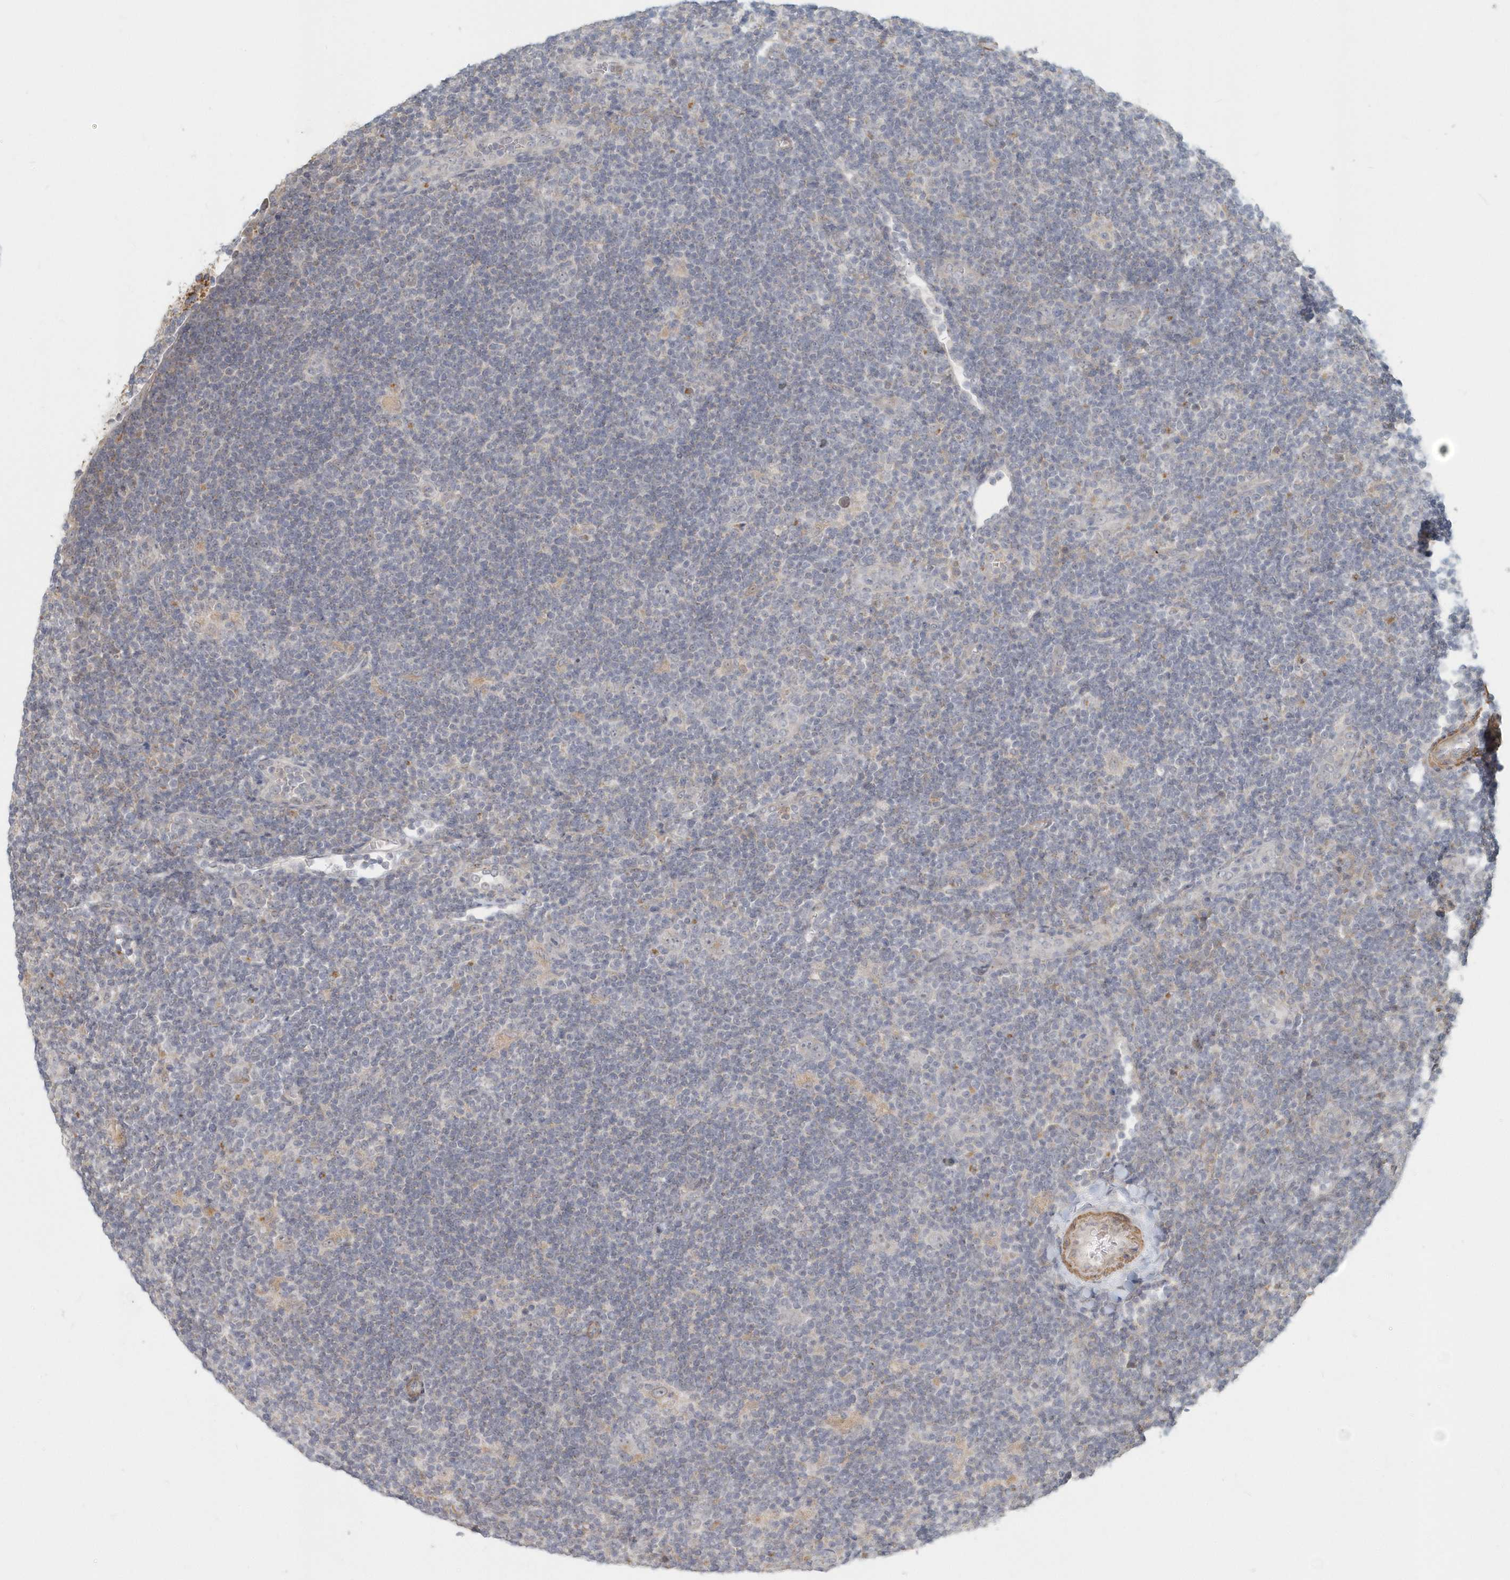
{"staining": {"intensity": "negative", "quantity": "none", "location": "none"}, "tissue": "lymphoma", "cell_type": "Tumor cells", "image_type": "cancer", "snomed": [{"axis": "morphology", "description": "Hodgkin's disease, NOS"}, {"axis": "topography", "description": "Lymph node"}], "caption": "High magnification brightfield microscopy of Hodgkin's disease stained with DAB (3,3'-diaminobenzidine) (brown) and counterstained with hematoxylin (blue): tumor cells show no significant expression. (DAB immunohistochemistry with hematoxylin counter stain).", "gene": "NAPB", "patient": {"sex": "female", "age": 57}}